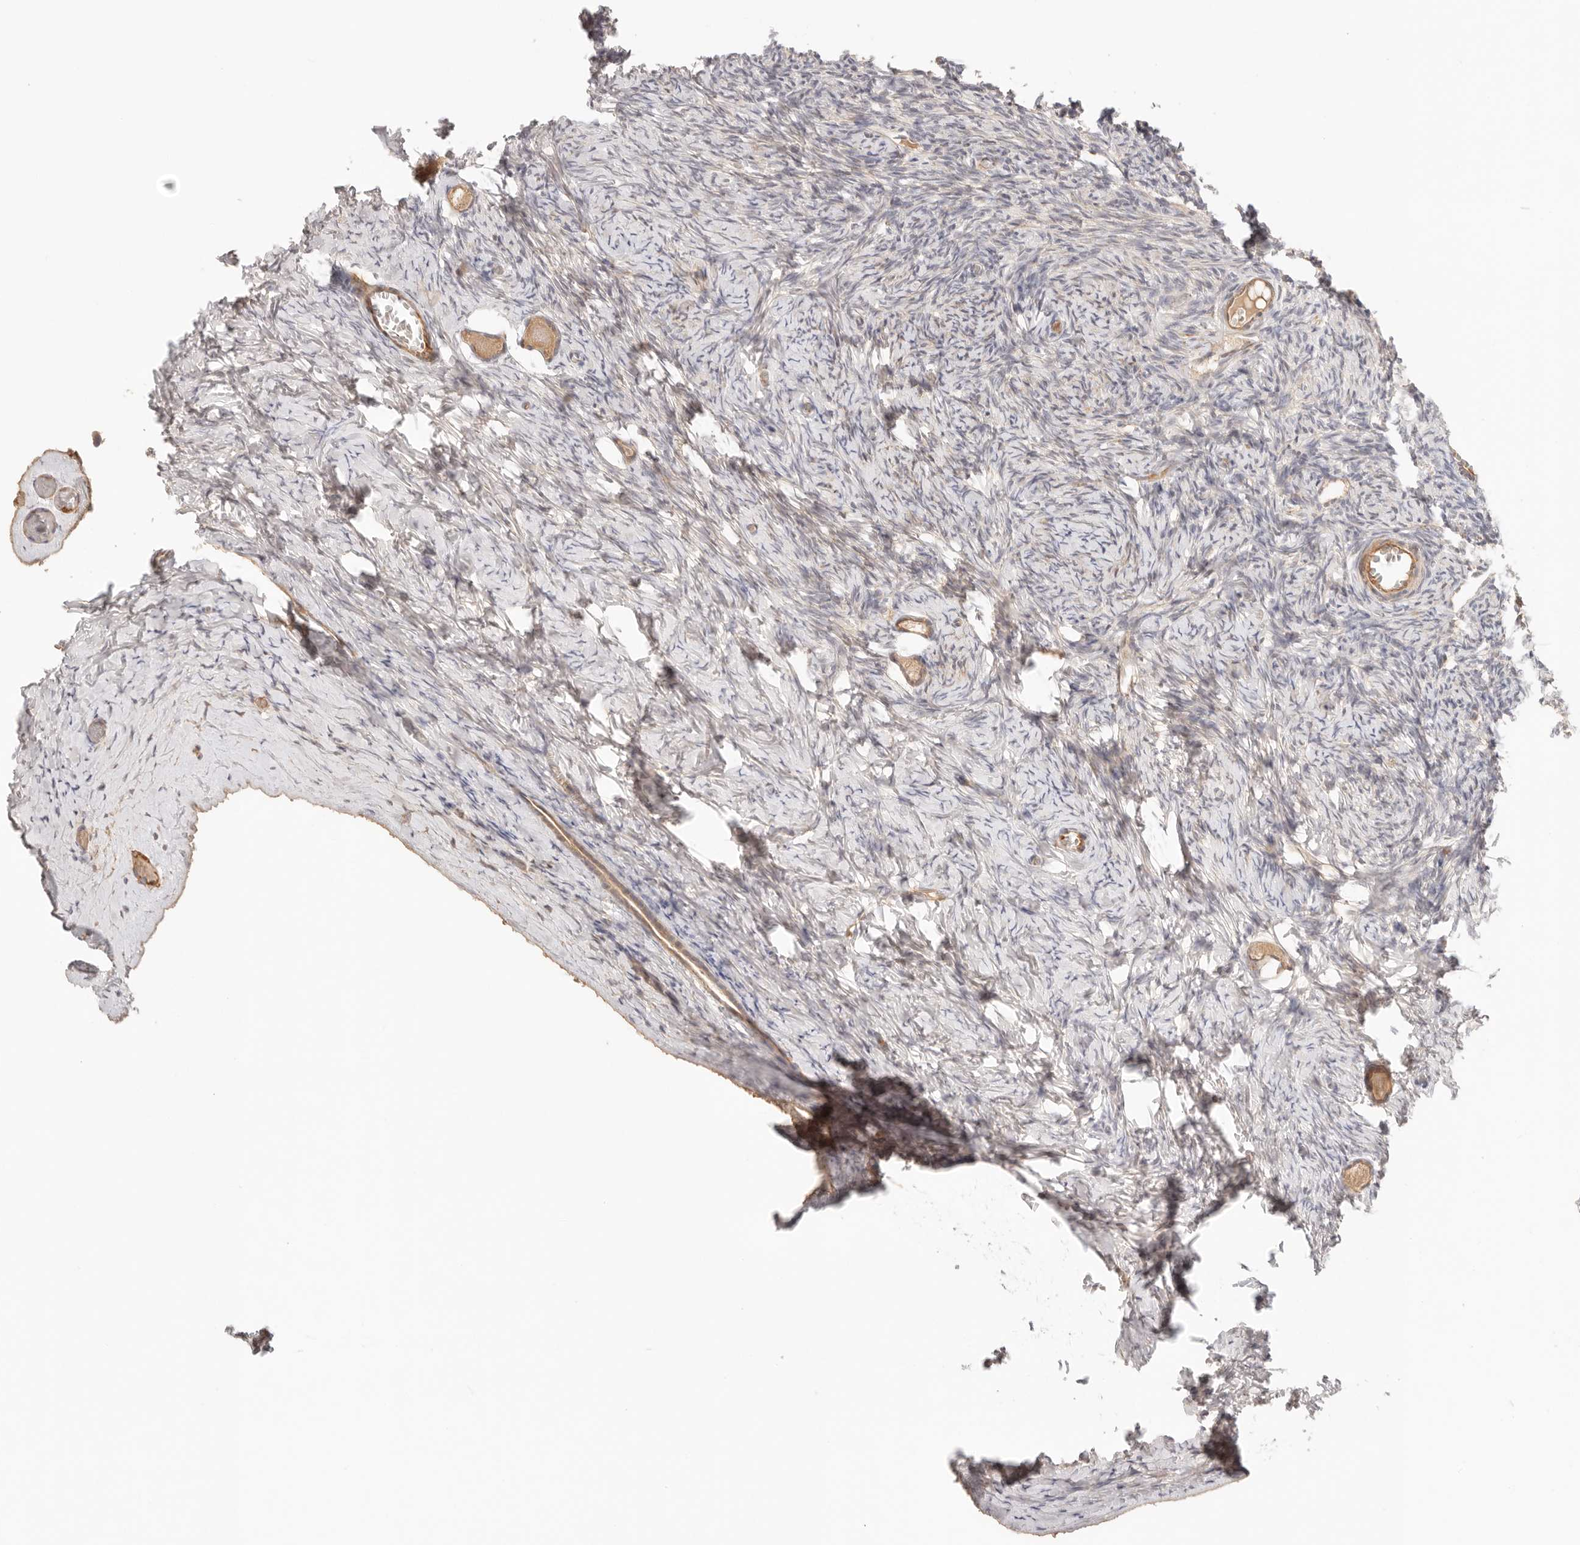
{"staining": {"intensity": "moderate", "quantity": ">75%", "location": "cytoplasmic/membranous"}, "tissue": "ovary", "cell_type": "Follicle cells", "image_type": "normal", "snomed": [{"axis": "morphology", "description": "Normal tissue, NOS"}, {"axis": "topography", "description": "Ovary"}], "caption": "IHC image of unremarkable human ovary stained for a protein (brown), which demonstrates medium levels of moderate cytoplasmic/membranous staining in approximately >75% of follicle cells.", "gene": "IL1R2", "patient": {"sex": "female", "age": 27}}